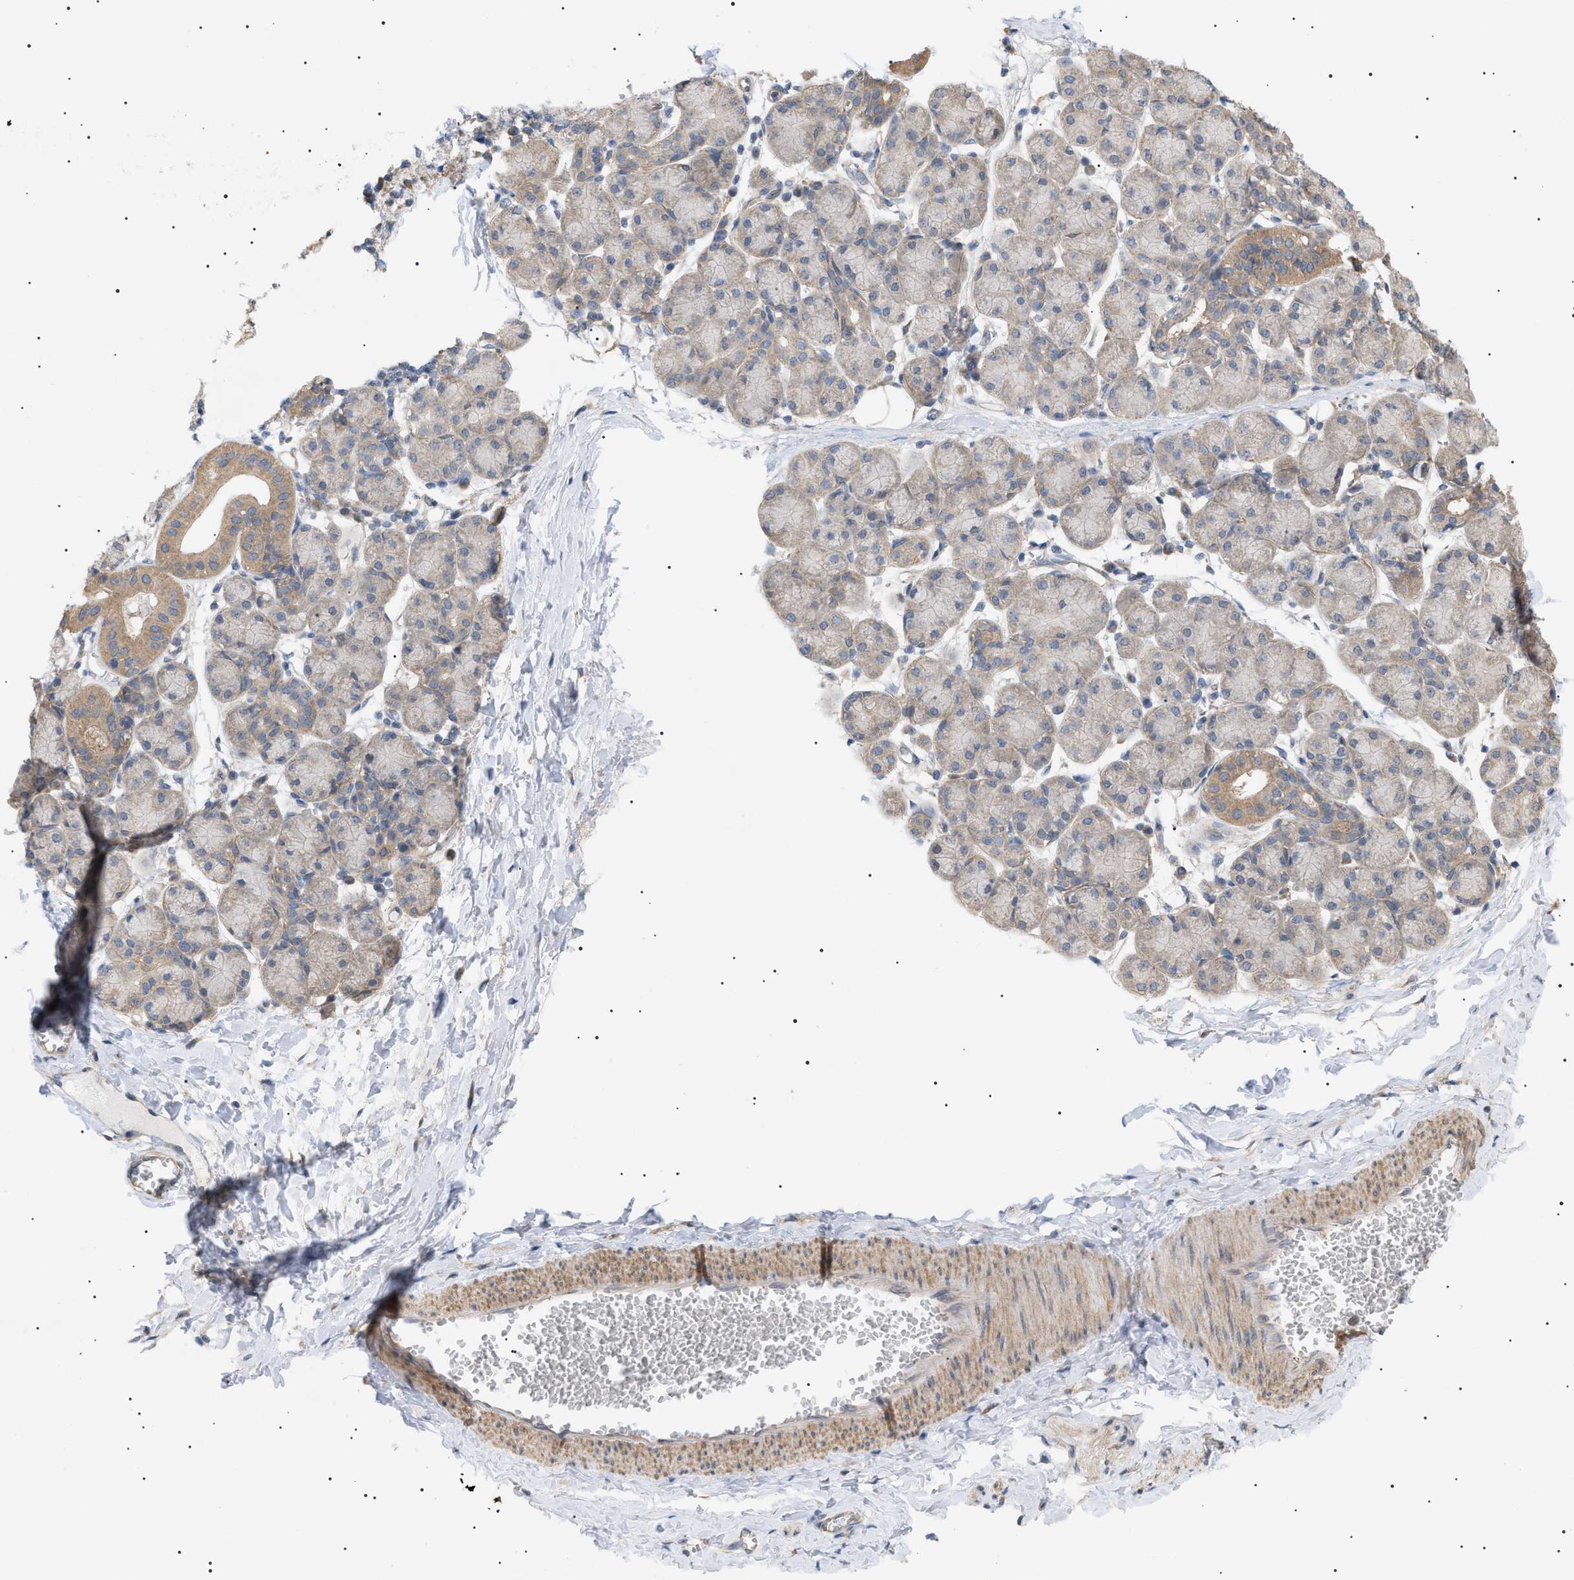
{"staining": {"intensity": "moderate", "quantity": "<25%", "location": "cytoplasmic/membranous"}, "tissue": "salivary gland", "cell_type": "Glandular cells", "image_type": "normal", "snomed": [{"axis": "morphology", "description": "Normal tissue, NOS"}, {"axis": "morphology", "description": "Inflammation, NOS"}, {"axis": "topography", "description": "Lymph node"}, {"axis": "topography", "description": "Salivary gland"}], "caption": "Glandular cells reveal moderate cytoplasmic/membranous staining in about <25% of cells in normal salivary gland.", "gene": "IRS2", "patient": {"sex": "male", "age": 3}}